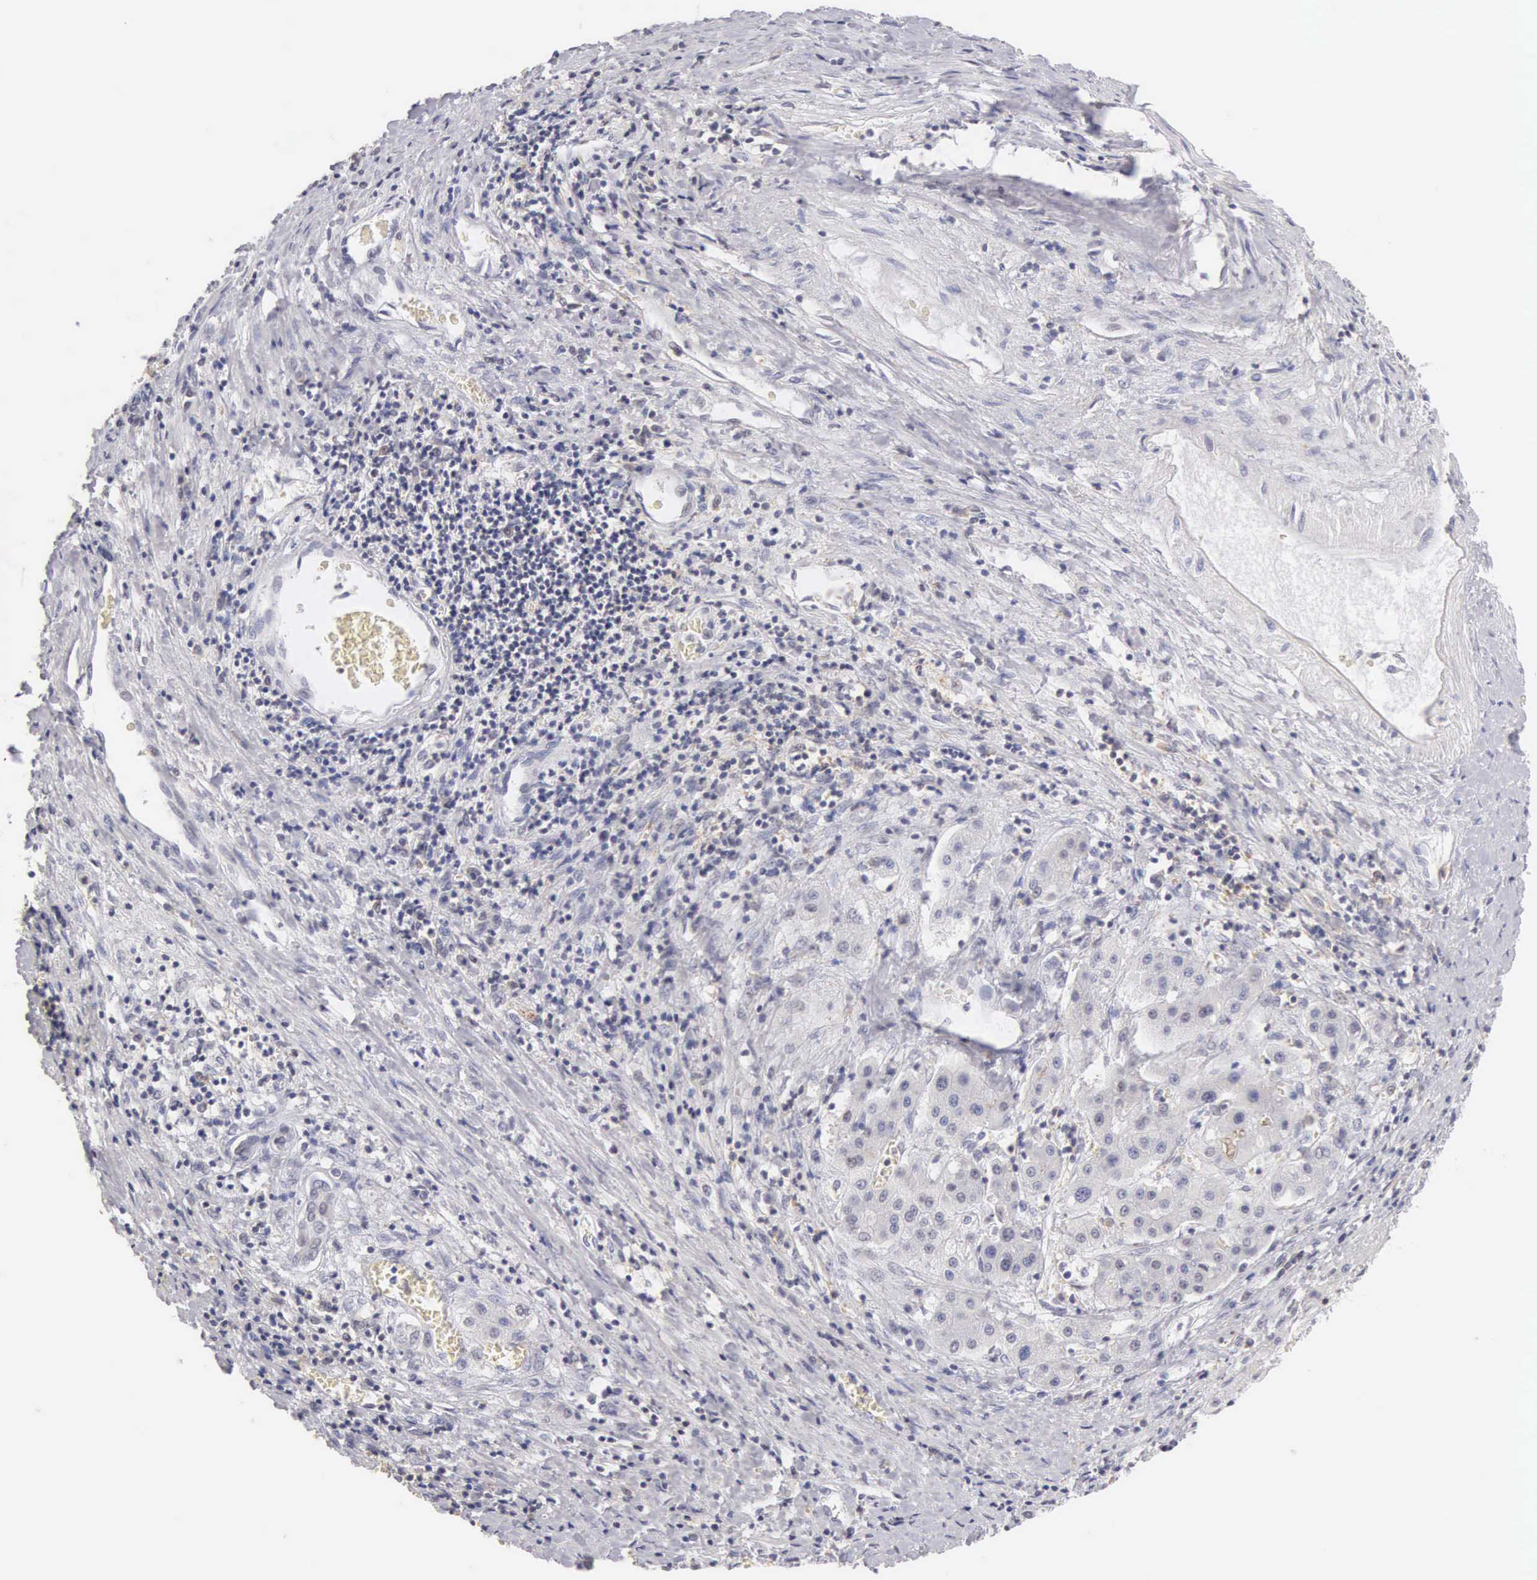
{"staining": {"intensity": "negative", "quantity": "none", "location": "none"}, "tissue": "liver cancer", "cell_type": "Tumor cells", "image_type": "cancer", "snomed": [{"axis": "morphology", "description": "Carcinoma, Hepatocellular, NOS"}, {"axis": "topography", "description": "Liver"}], "caption": "IHC micrograph of neoplastic tissue: liver cancer (hepatocellular carcinoma) stained with DAB displays no significant protein expression in tumor cells.", "gene": "FAM47A", "patient": {"sex": "male", "age": 24}}